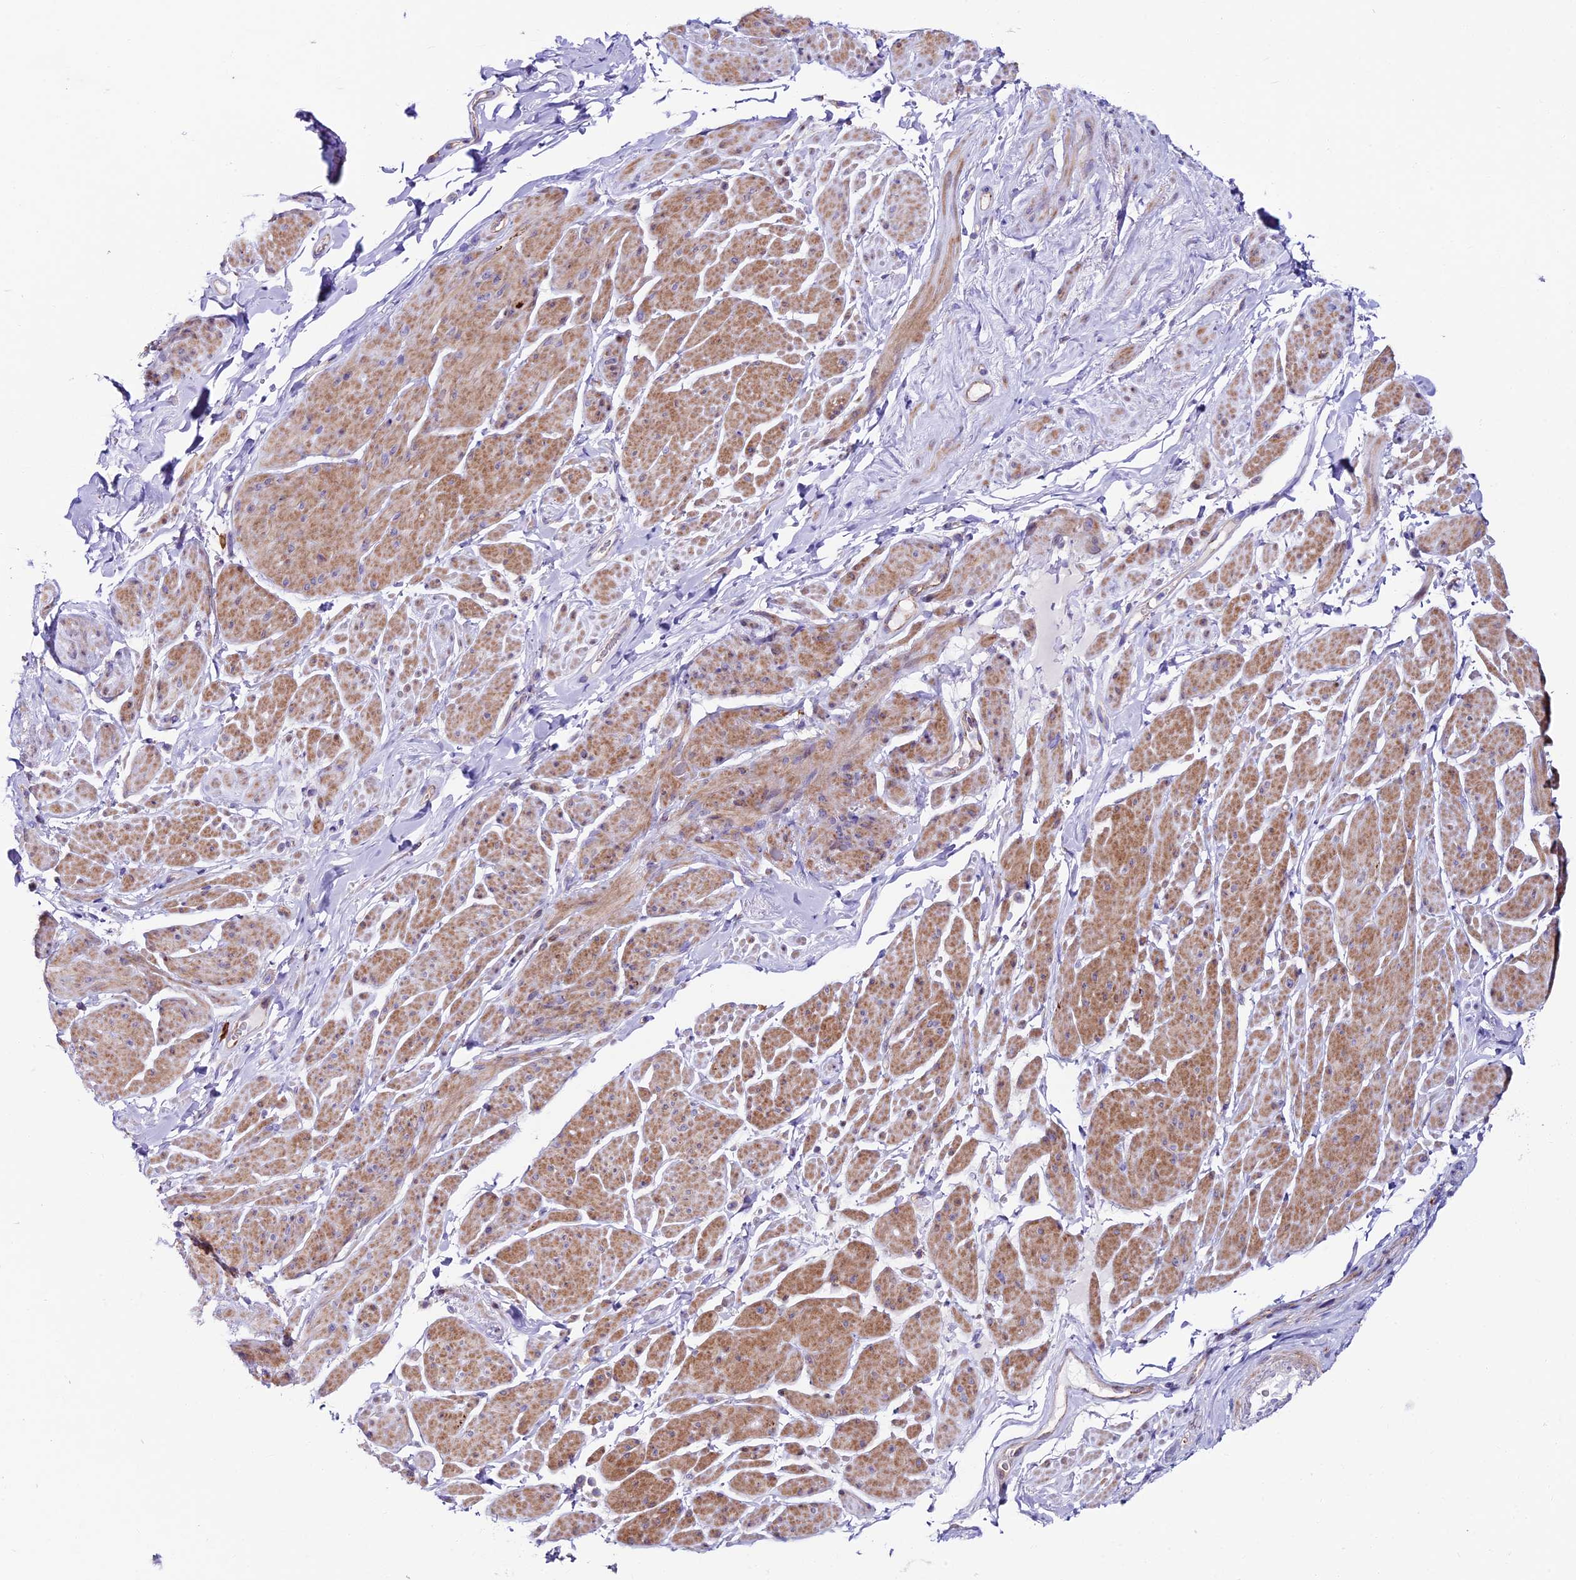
{"staining": {"intensity": "moderate", "quantity": "25%-75%", "location": "cytoplasmic/membranous"}, "tissue": "smooth muscle", "cell_type": "Smooth muscle cells", "image_type": "normal", "snomed": [{"axis": "morphology", "description": "Normal tissue, NOS"}, {"axis": "topography", "description": "Smooth muscle"}, {"axis": "topography", "description": "Peripheral nerve tissue"}], "caption": "Protein positivity by IHC shows moderate cytoplasmic/membranous expression in about 25%-75% of smooth muscle cells in benign smooth muscle.", "gene": "IL20RA", "patient": {"sex": "male", "age": 69}}